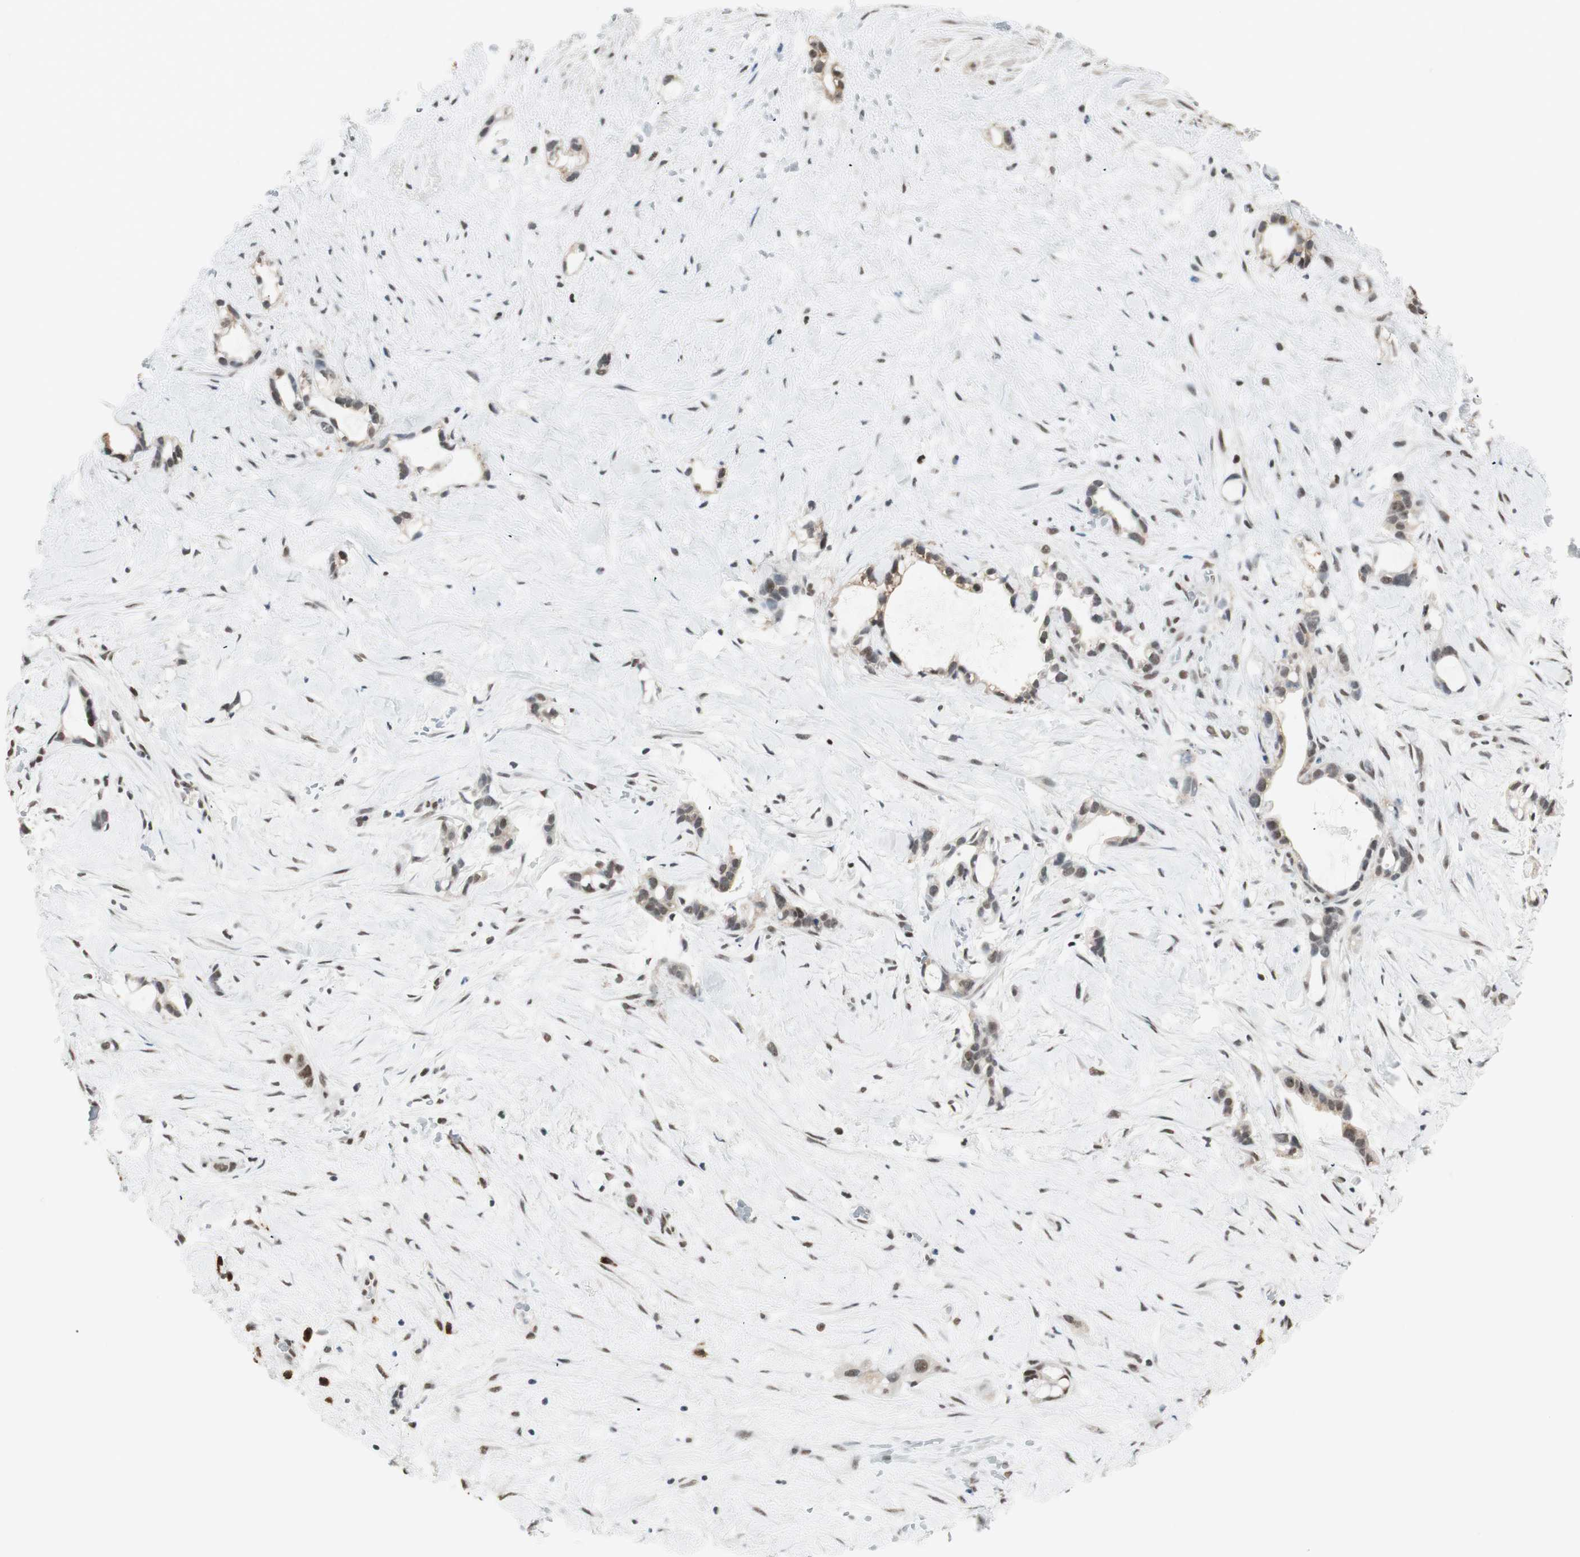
{"staining": {"intensity": "moderate", "quantity": "<25%", "location": "nuclear"}, "tissue": "liver cancer", "cell_type": "Tumor cells", "image_type": "cancer", "snomed": [{"axis": "morphology", "description": "Cholangiocarcinoma"}, {"axis": "topography", "description": "Liver"}], "caption": "Brown immunohistochemical staining in human cholangiocarcinoma (liver) demonstrates moderate nuclear expression in about <25% of tumor cells.", "gene": "SMARCE1", "patient": {"sex": "female", "age": 65}}